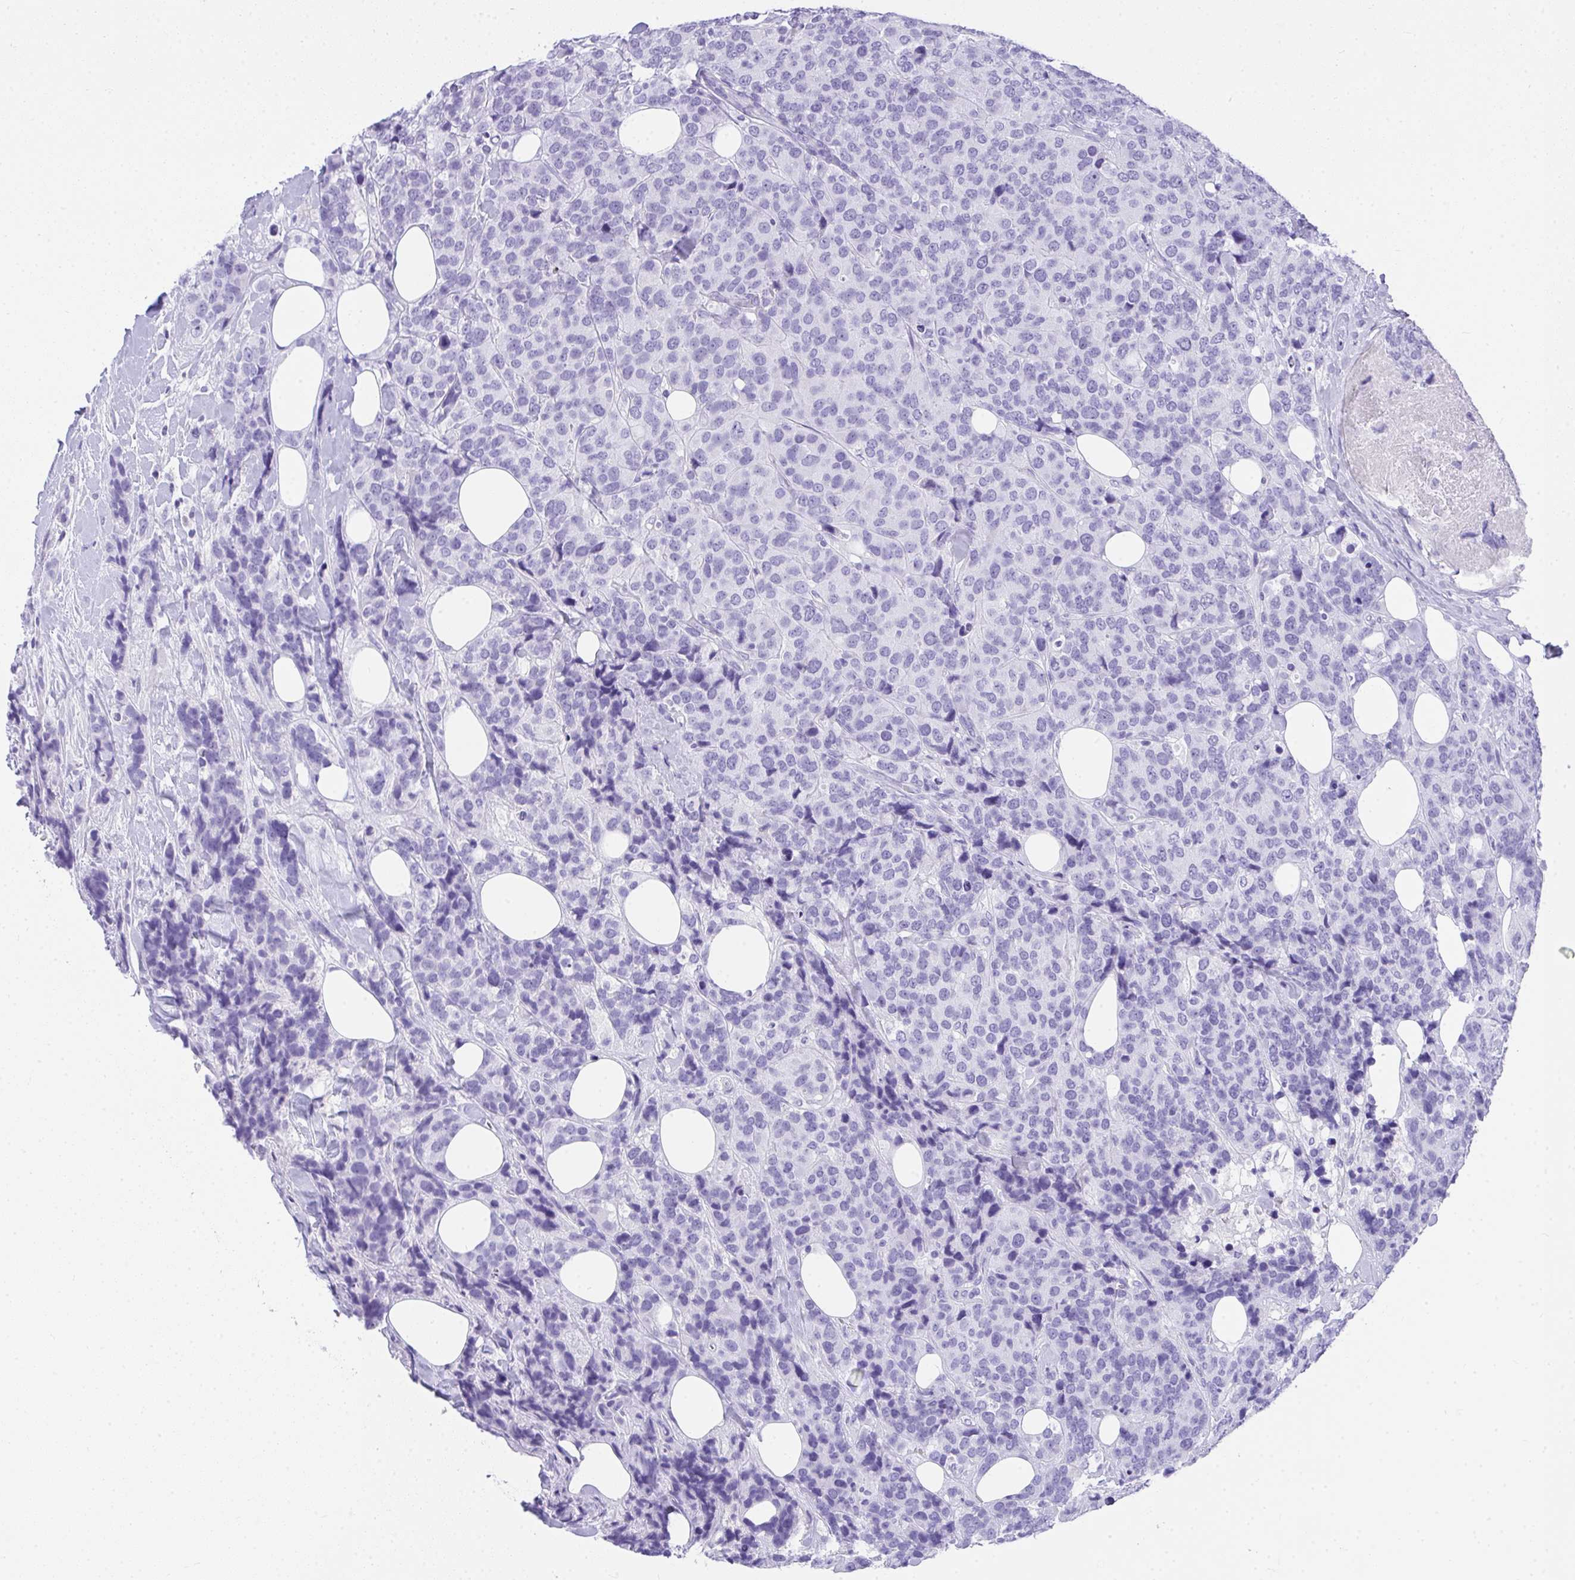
{"staining": {"intensity": "negative", "quantity": "none", "location": "none"}, "tissue": "breast cancer", "cell_type": "Tumor cells", "image_type": "cancer", "snomed": [{"axis": "morphology", "description": "Lobular carcinoma"}, {"axis": "topography", "description": "Breast"}], "caption": "Breast lobular carcinoma stained for a protein using immunohistochemistry (IHC) reveals no staining tumor cells.", "gene": "AVIL", "patient": {"sex": "female", "age": 59}}